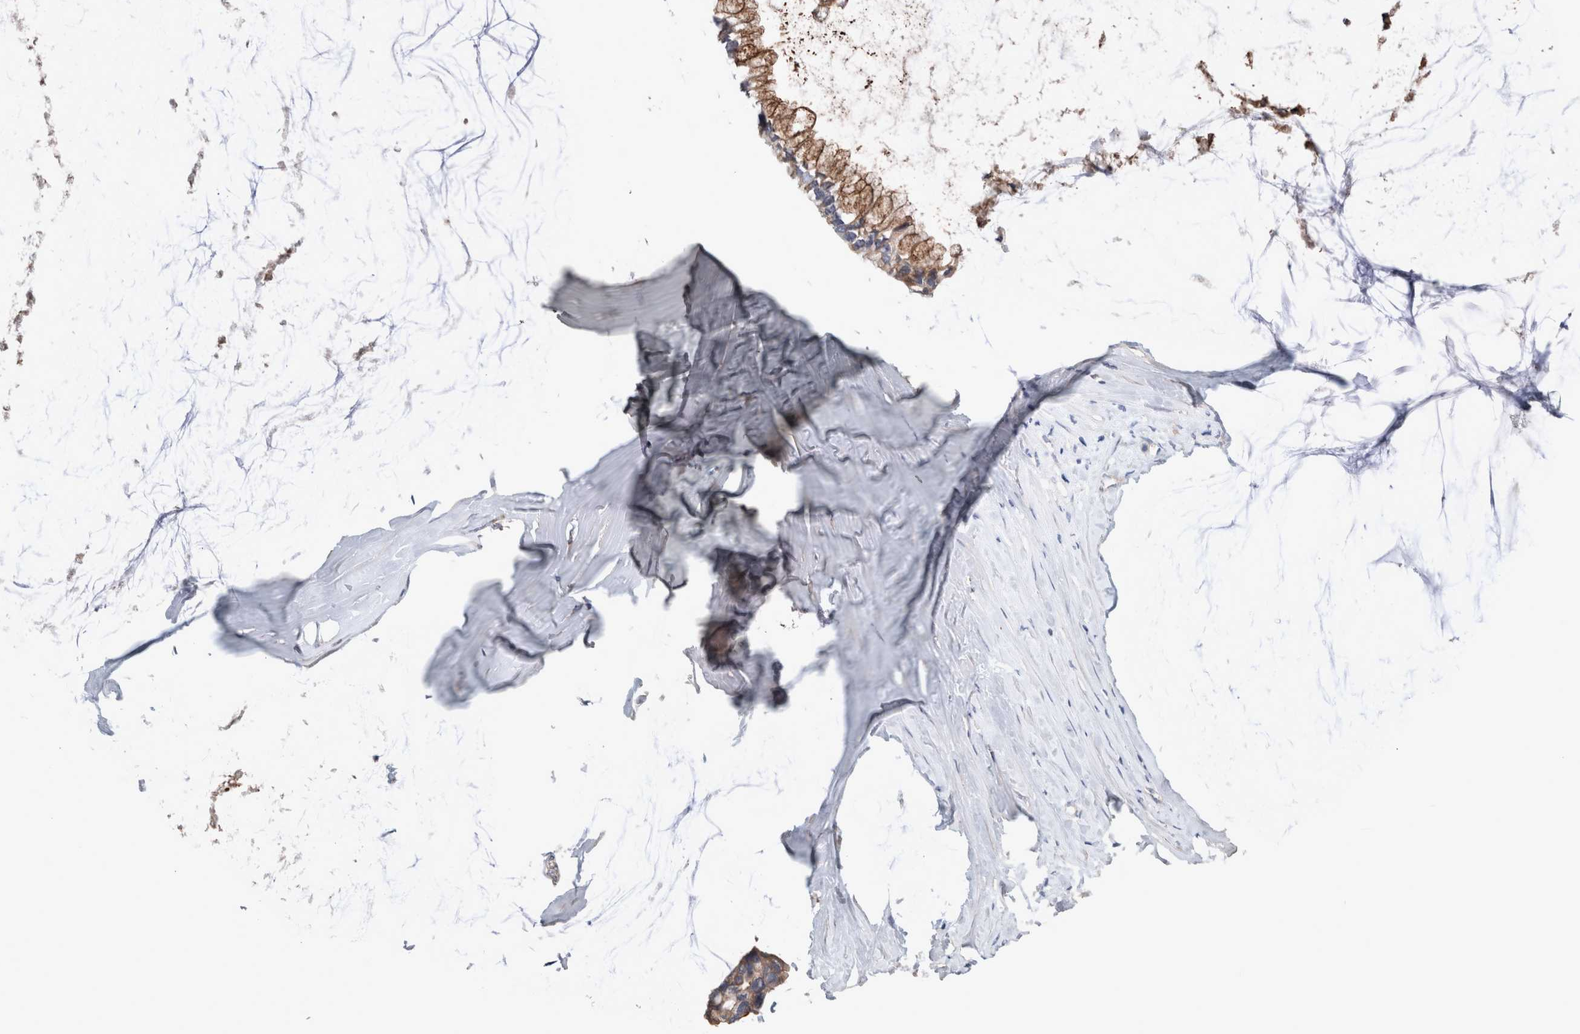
{"staining": {"intensity": "moderate", "quantity": ">75%", "location": "cytoplasmic/membranous"}, "tissue": "ovarian cancer", "cell_type": "Tumor cells", "image_type": "cancer", "snomed": [{"axis": "morphology", "description": "Cystadenocarcinoma, mucinous, NOS"}, {"axis": "topography", "description": "Ovary"}], "caption": "The photomicrograph displays staining of ovarian mucinous cystadenocarcinoma, revealing moderate cytoplasmic/membranous protein expression (brown color) within tumor cells.", "gene": "BCAM", "patient": {"sex": "female", "age": 39}}